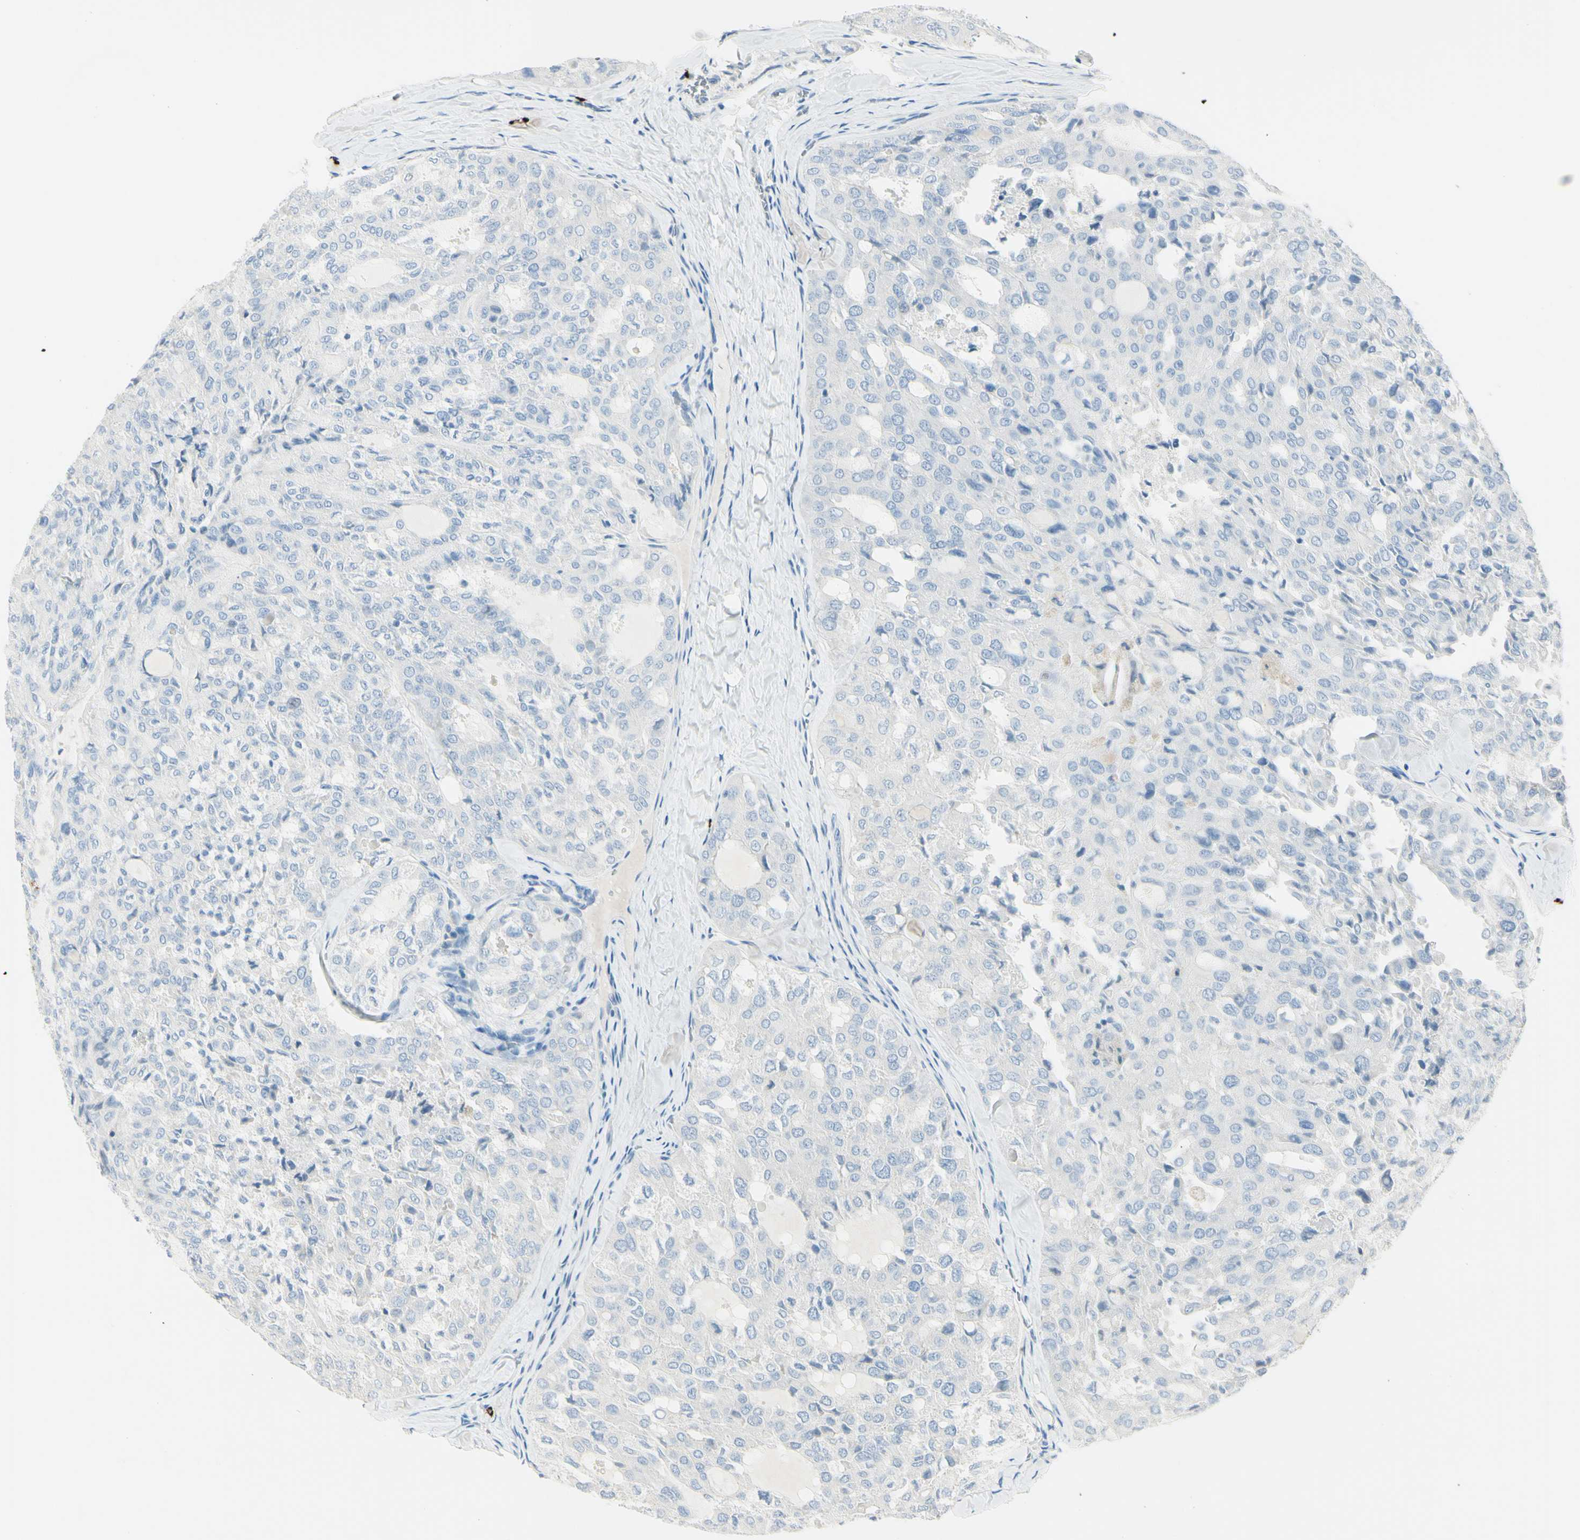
{"staining": {"intensity": "negative", "quantity": "none", "location": "none"}, "tissue": "thyroid cancer", "cell_type": "Tumor cells", "image_type": "cancer", "snomed": [{"axis": "morphology", "description": "Follicular adenoma carcinoma, NOS"}, {"axis": "topography", "description": "Thyroid gland"}], "caption": "This is an IHC micrograph of human thyroid cancer. There is no positivity in tumor cells.", "gene": "DLG4", "patient": {"sex": "male", "age": 75}}